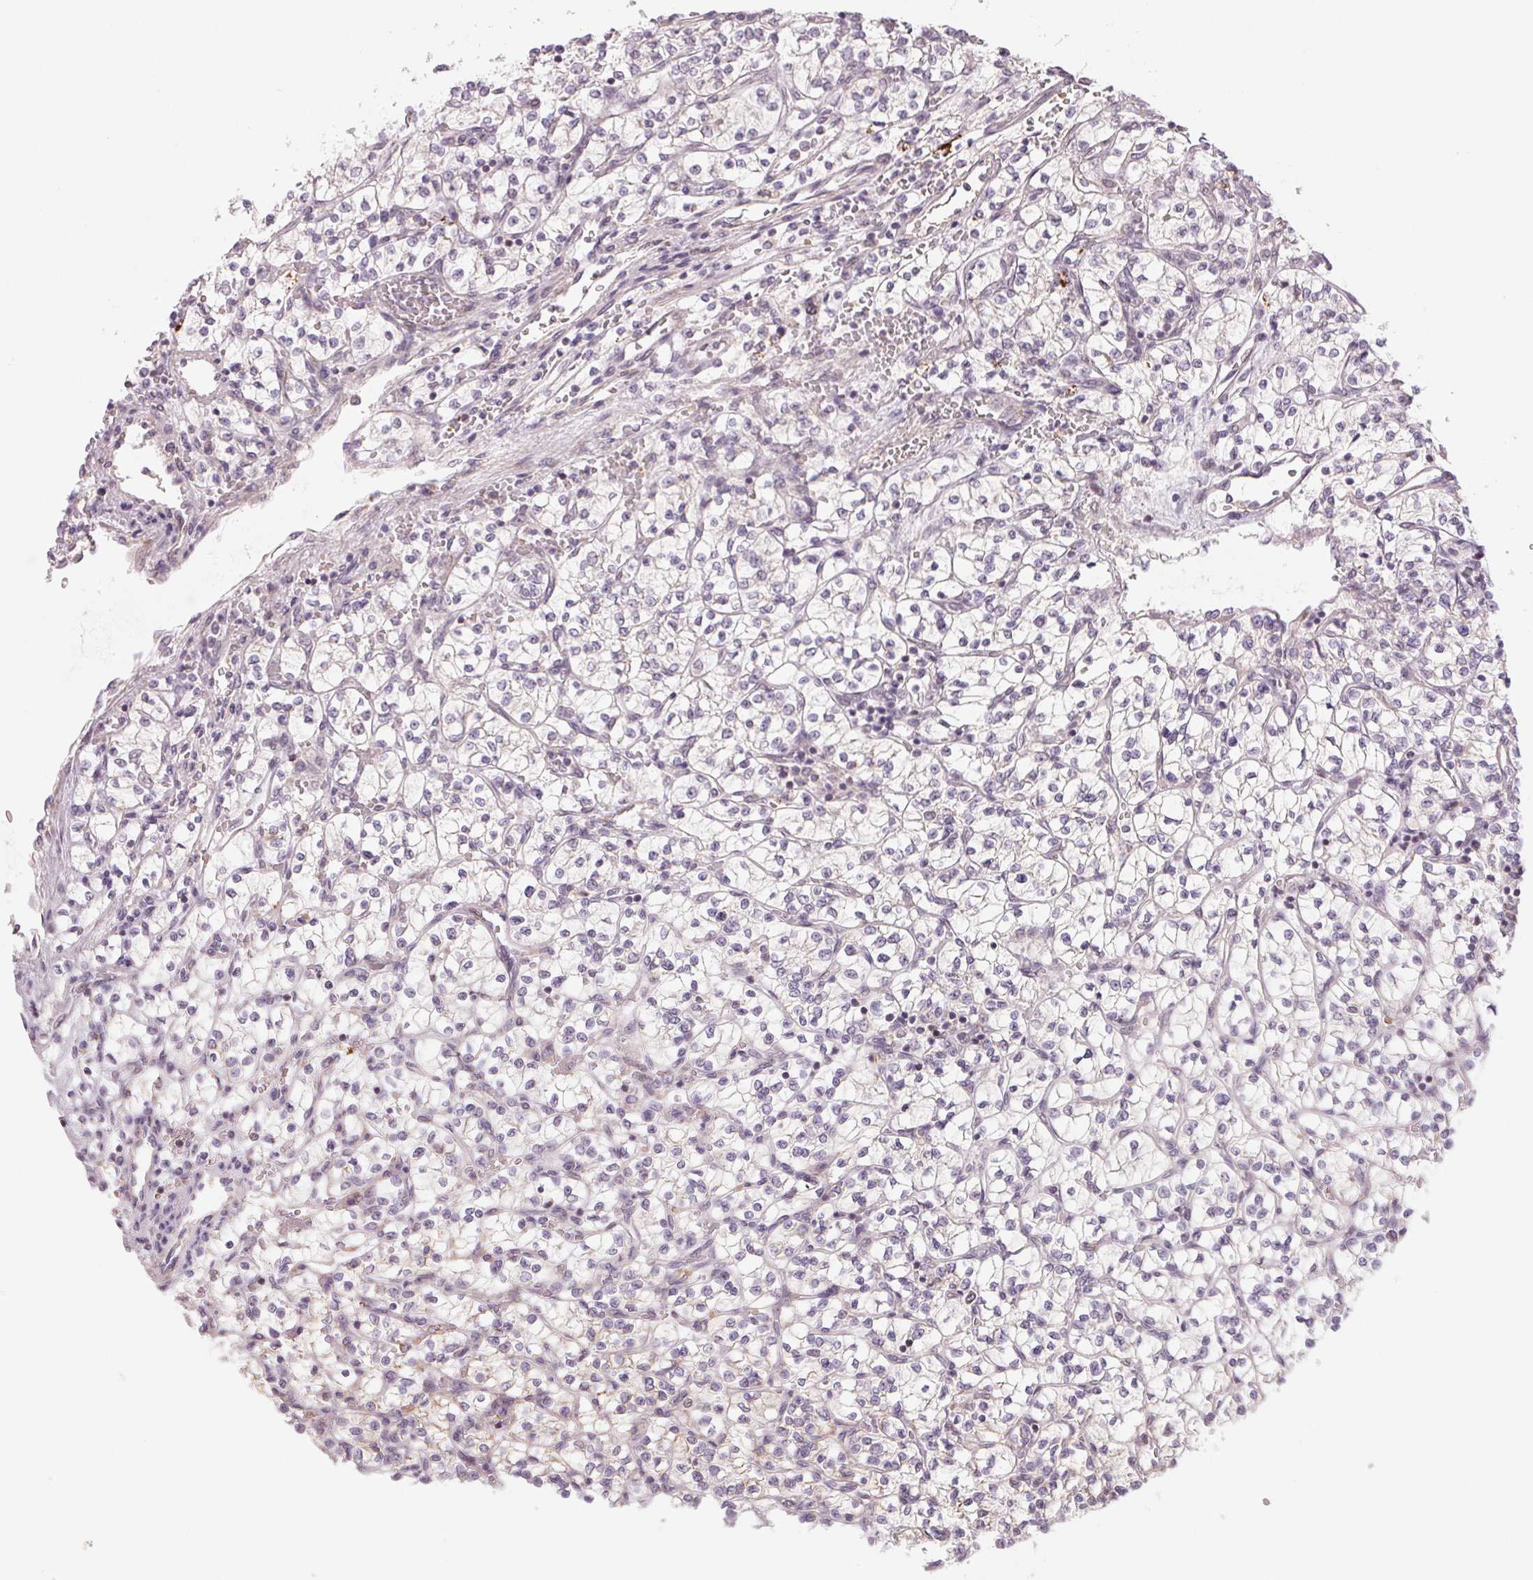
{"staining": {"intensity": "negative", "quantity": "none", "location": "none"}, "tissue": "renal cancer", "cell_type": "Tumor cells", "image_type": "cancer", "snomed": [{"axis": "morphology", "description": "Adenocarcinoma, NOS"}, {"axis": "topography", "description": "Kidney"}], "caption": "Tumor cells are negative for brown protein staining in adenocarcinoma (renal).", "gene": "HINT2", "patient": {"sex": "female", "age": 64}}